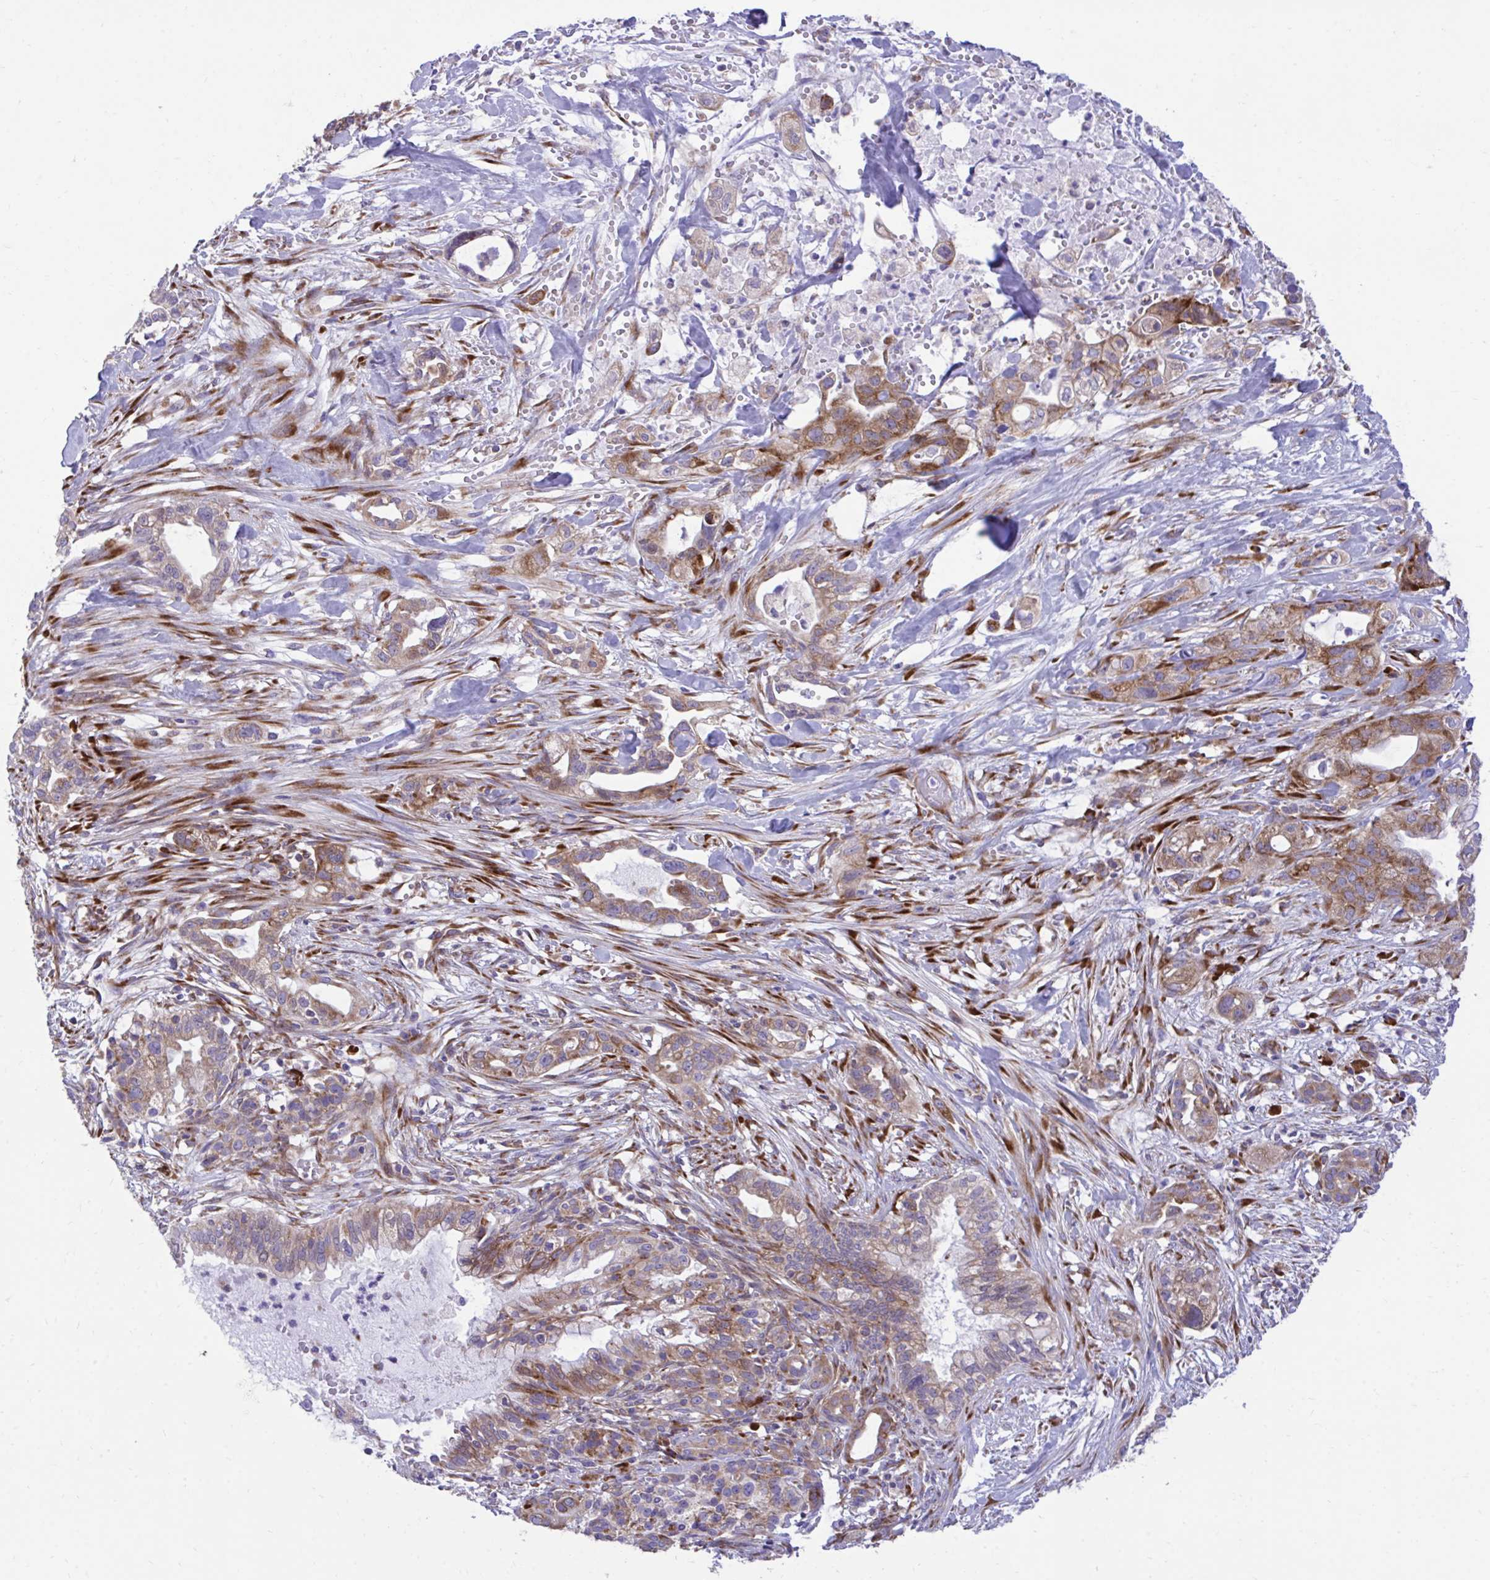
{"staining": {"intensity": "moderate", "quantity": ">75%", "location": "cytoplasmic/membranous"}, "tissue": "pancreatic cancer", "cell_type": "Tumor cells", "image_type": "cancer", "snomed": [{"axis": "morphology", "description": "Adenocarcinoma, NOS"}, {"axis": "topography", "description": "Pancreas"}], "caption": "Pancreatic adenocarcinoma stained for a protein displays moderate cytoplasmic/membranous positivity in tumor cells. The protein of interest is stained brown, and the nuclei are stained in blue (DAB IHC with brightfield microscopy, high magnification).", "gene": "RPS15", "patient": {"sex": "male", "age": 44}}